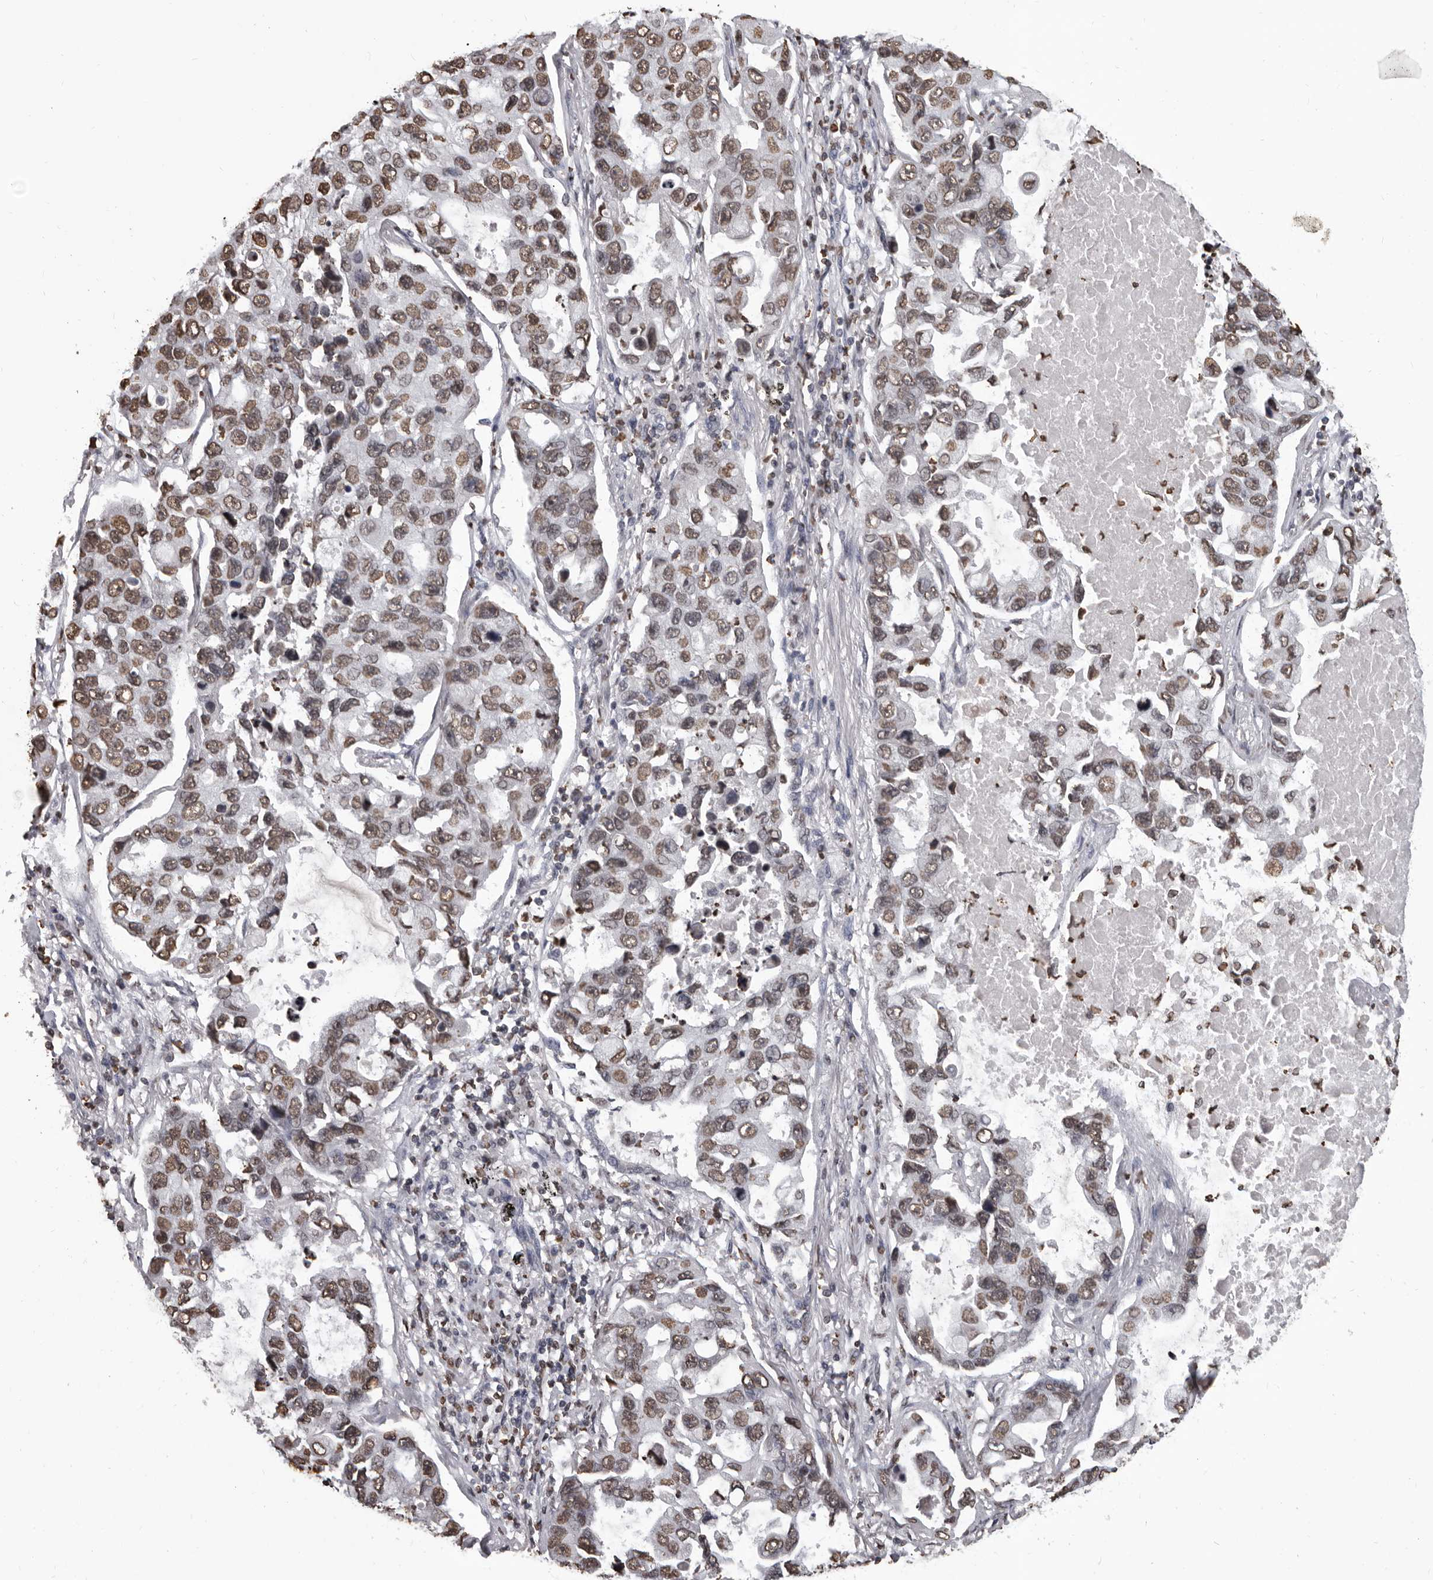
{"staining": {"intensity": "moderate", "quantity": "25%-75%", "location": "nuclear"}, "tissue": "lung cancer", "cell_type": "Tumor cells", "image_type": "cancer", "snomed": [{"axis": "morphology", "description": "Adenocarcinoma, NOS"}, {"axis": "topography", "description": "Lung"}], "caption": "A brown stain highlights moderate nuclear expression of a protein in human lung cancer tumor cells.", "gene": "AHR", "patient": {"sex": "male", "age": 64}}